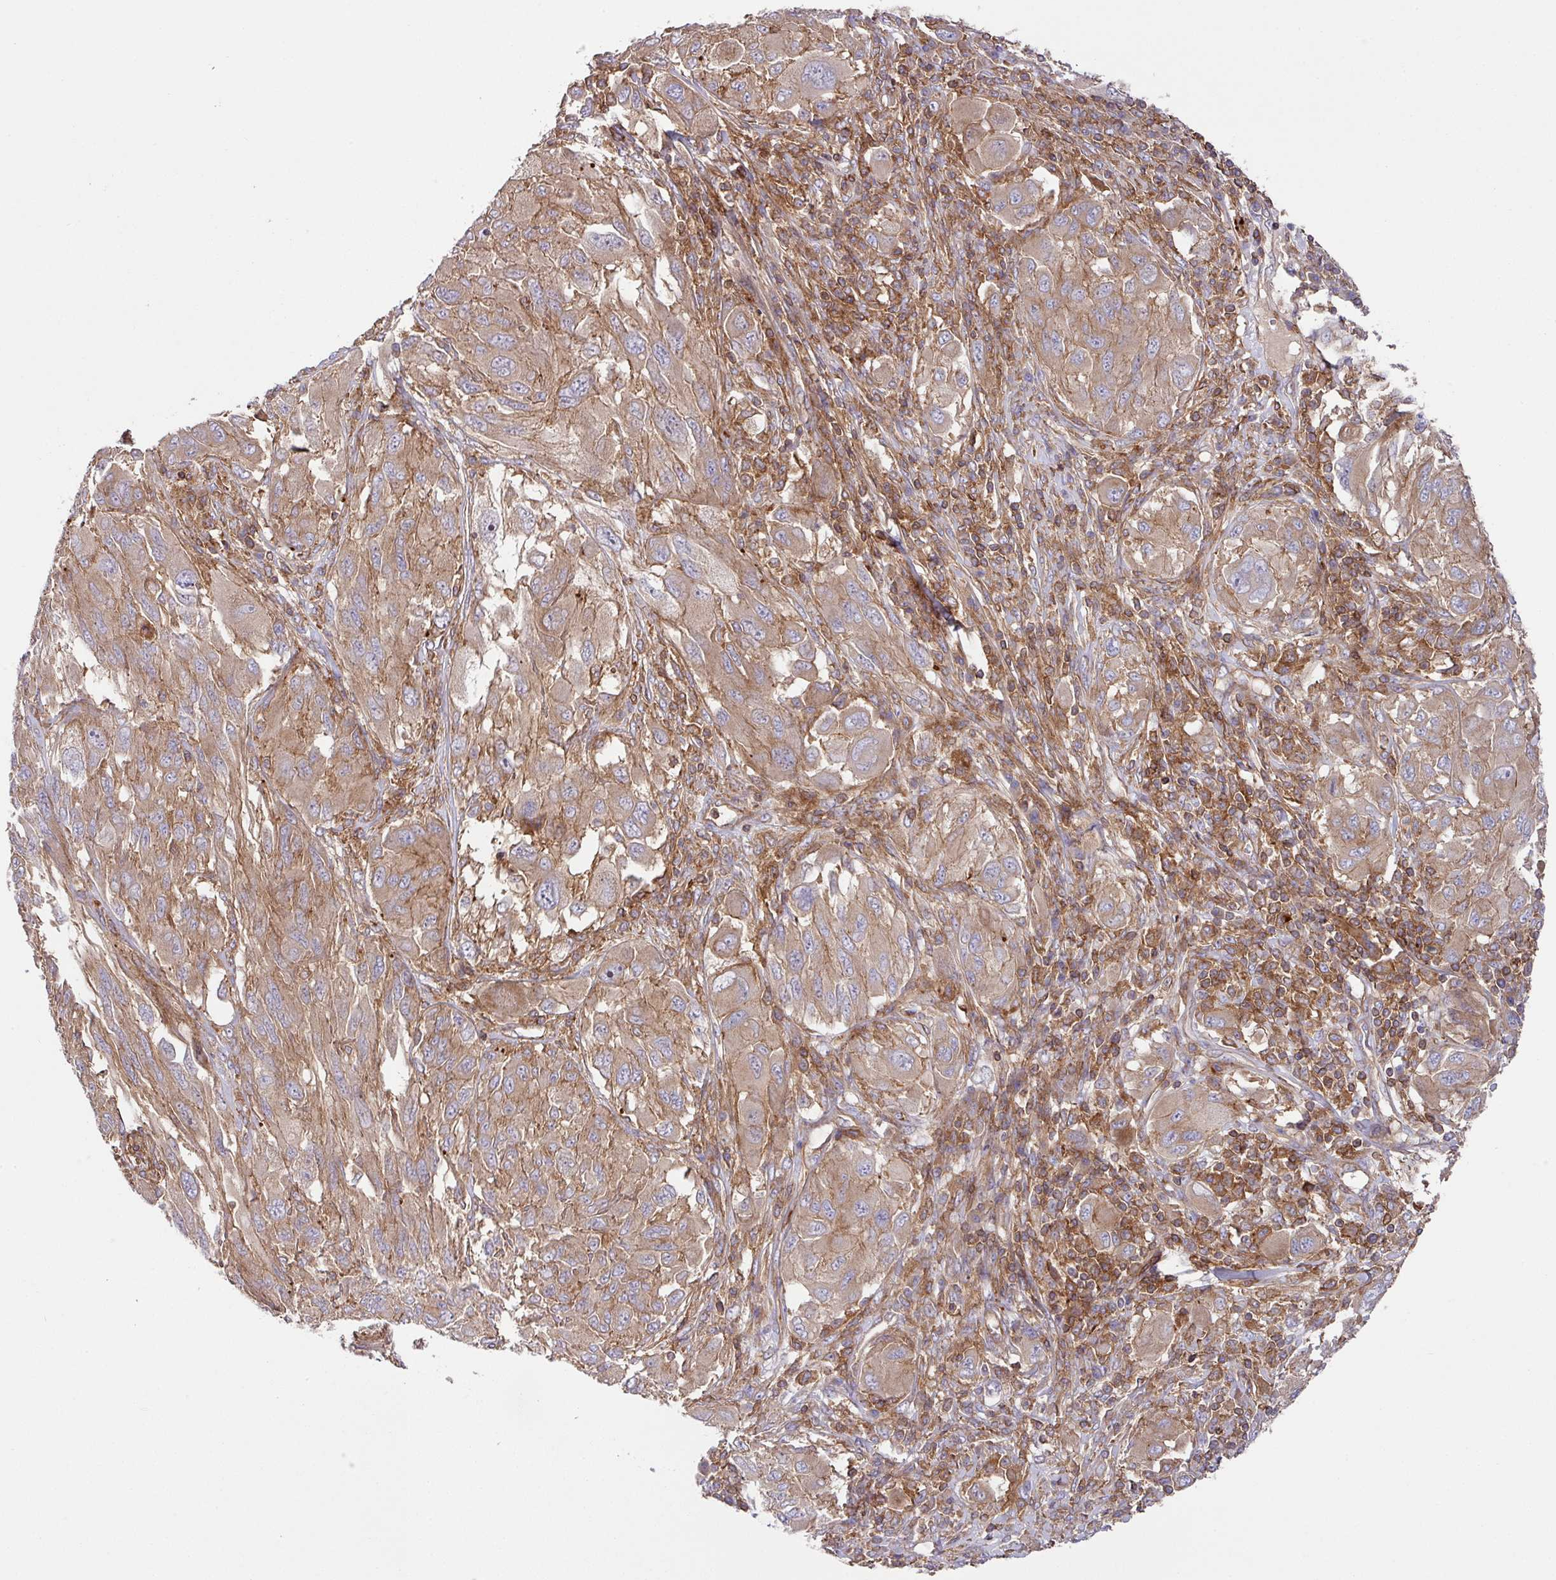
{"staining": {"intensity": "weak", "quantity": "25%-75%", "location": "cytoplasmic/membranous"}, "tissue": "melanoma", "cell_type": "Tumor cells", "image_type": "cancer", "snomed": [{"axis": "morphology", "description": "Malignant melanoma, NOS"}, {"axis": "topography", "description": "Skin"}], "caption": "Immunohistochemistry micrograph of neoplastic tissue: melanoma stained using immunohistochemistry (IHC) shows low levels of weak protein expression localized specifically in the cytoplasmic/membranous of tumor cells, appearing as a cytoplasmic/membranous brown color.", "gene": "RIC1", "patient": {"sex": "female", "age": 91}}